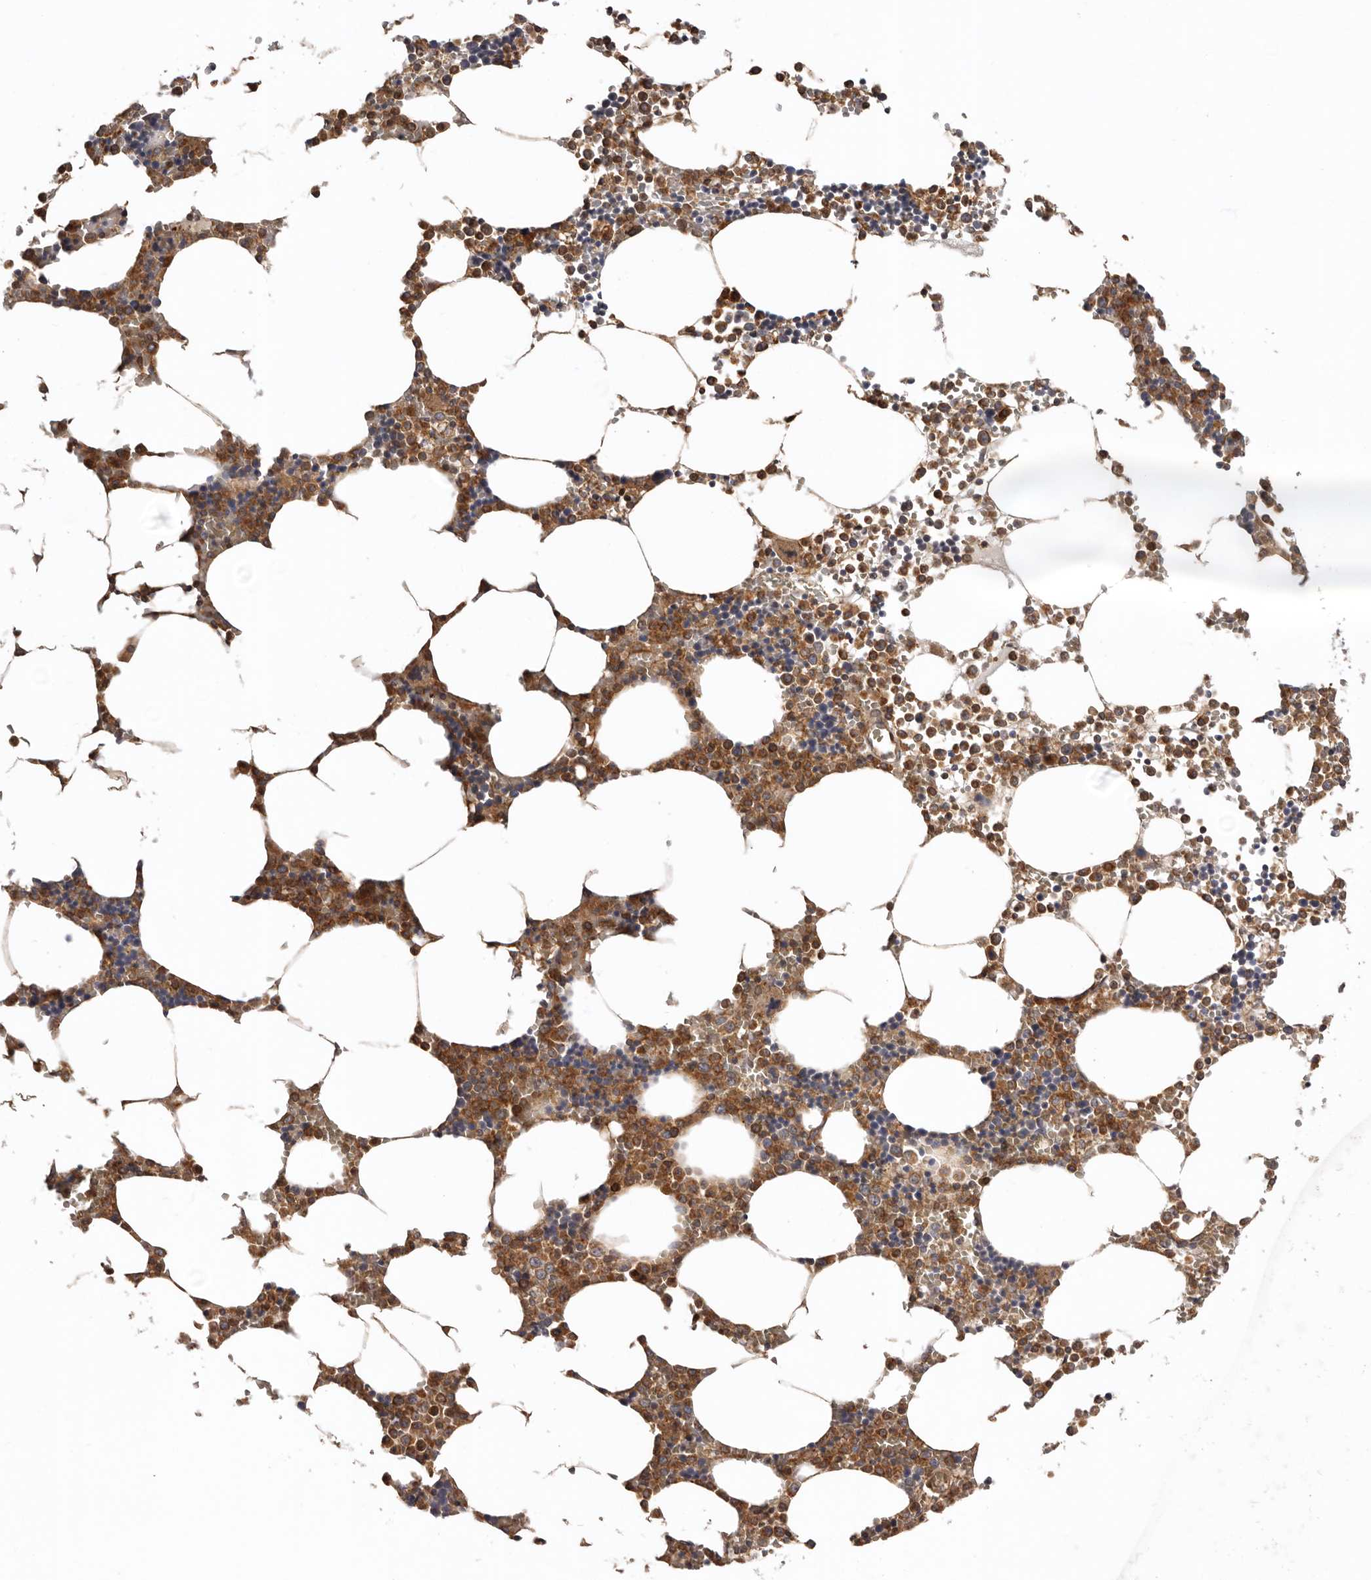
{"staining": {"intensity": "moderate", "quantity": ">75%", "location": "cytoplasmic/membranous"}, "tissue": "bone marrow", "cell_type": "Hematopoietic cells", "image_type": "normal", "snomed": [{"axis": "morphology", "description": "Normal tissue, NOS"}, {"axis": "topography", "description": "Bone marrow"}], "caption": "IHC of normal human bone marrow reveals medium levels of moderate cytoplasmic/membranous expression in about >75% of hematopoietic cells.", "gene": "TMUB1", "patient": {"sex": "male", "age": 70}}